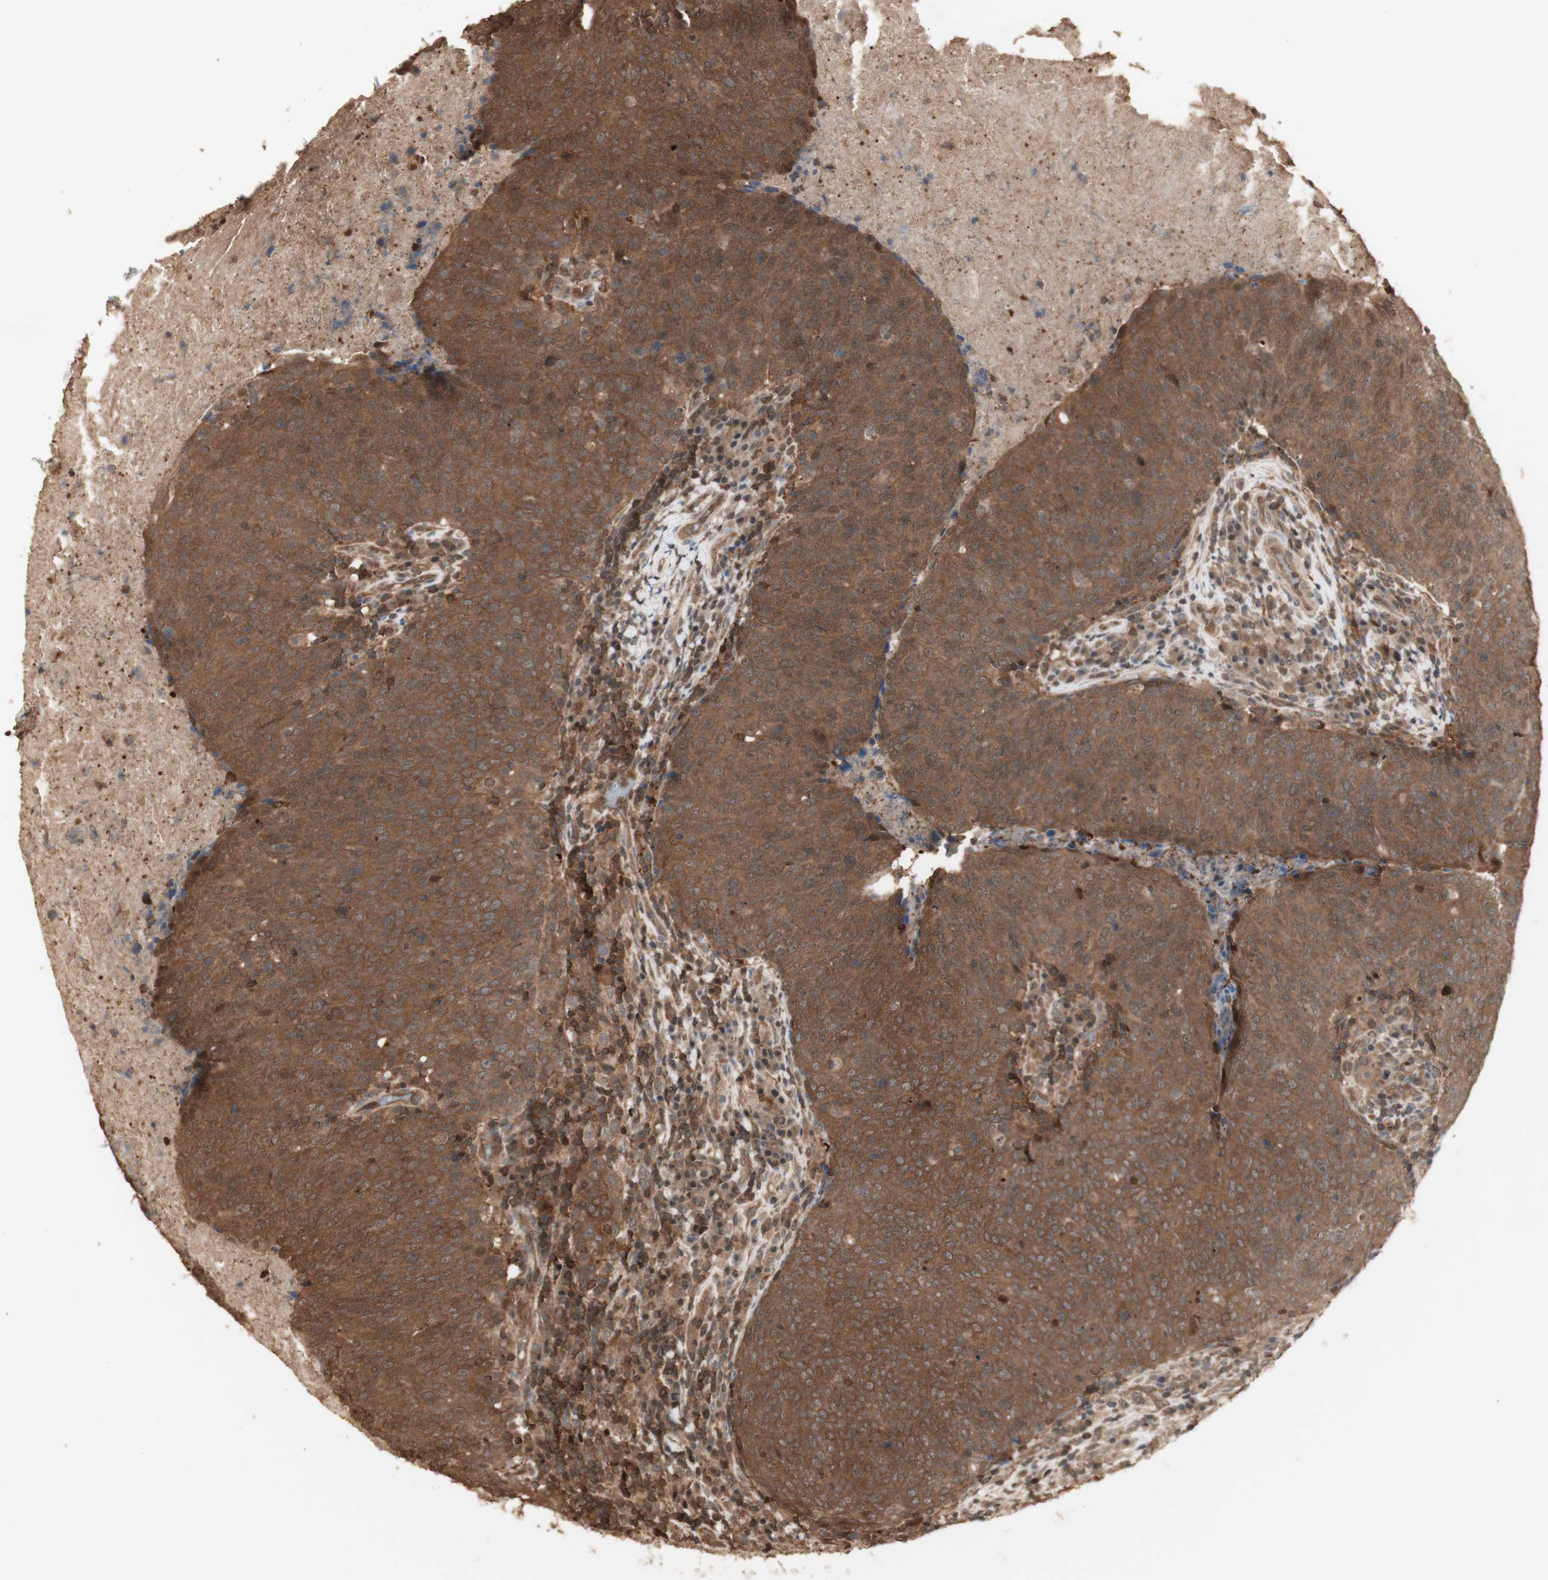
{"staining": {"intensity": "moderate", "quantity": ">75%", "location": "cytoplasmic/membranous"}, "tissue": "head and neck cancer", "cell_type": "Tumor cells", "image_type": "cancer", "snomed": [{"axis": "morphology", "description": "Squamous cell carcinoma, NOS"}, {"axis": "morphology", "description": "Squamous cell carcinoma, metastatic, NOS"}, {"axis": "topography", "description": "Lymph node"}, {"axis": "topography", "description": "Head-Neck"}], "caption": "Metastatic squamous cell carcinoma (head and neck) was stained to show a protein in brown. There is medium levels of moderate cytoplasmic/membranous staining in approximately >75% of tumor cells. Ihc stains the protein of interest in brown and the nuclei are stained blue.", "gene": "YWHAB", "patient": {"sex": "male", "age": 62}}